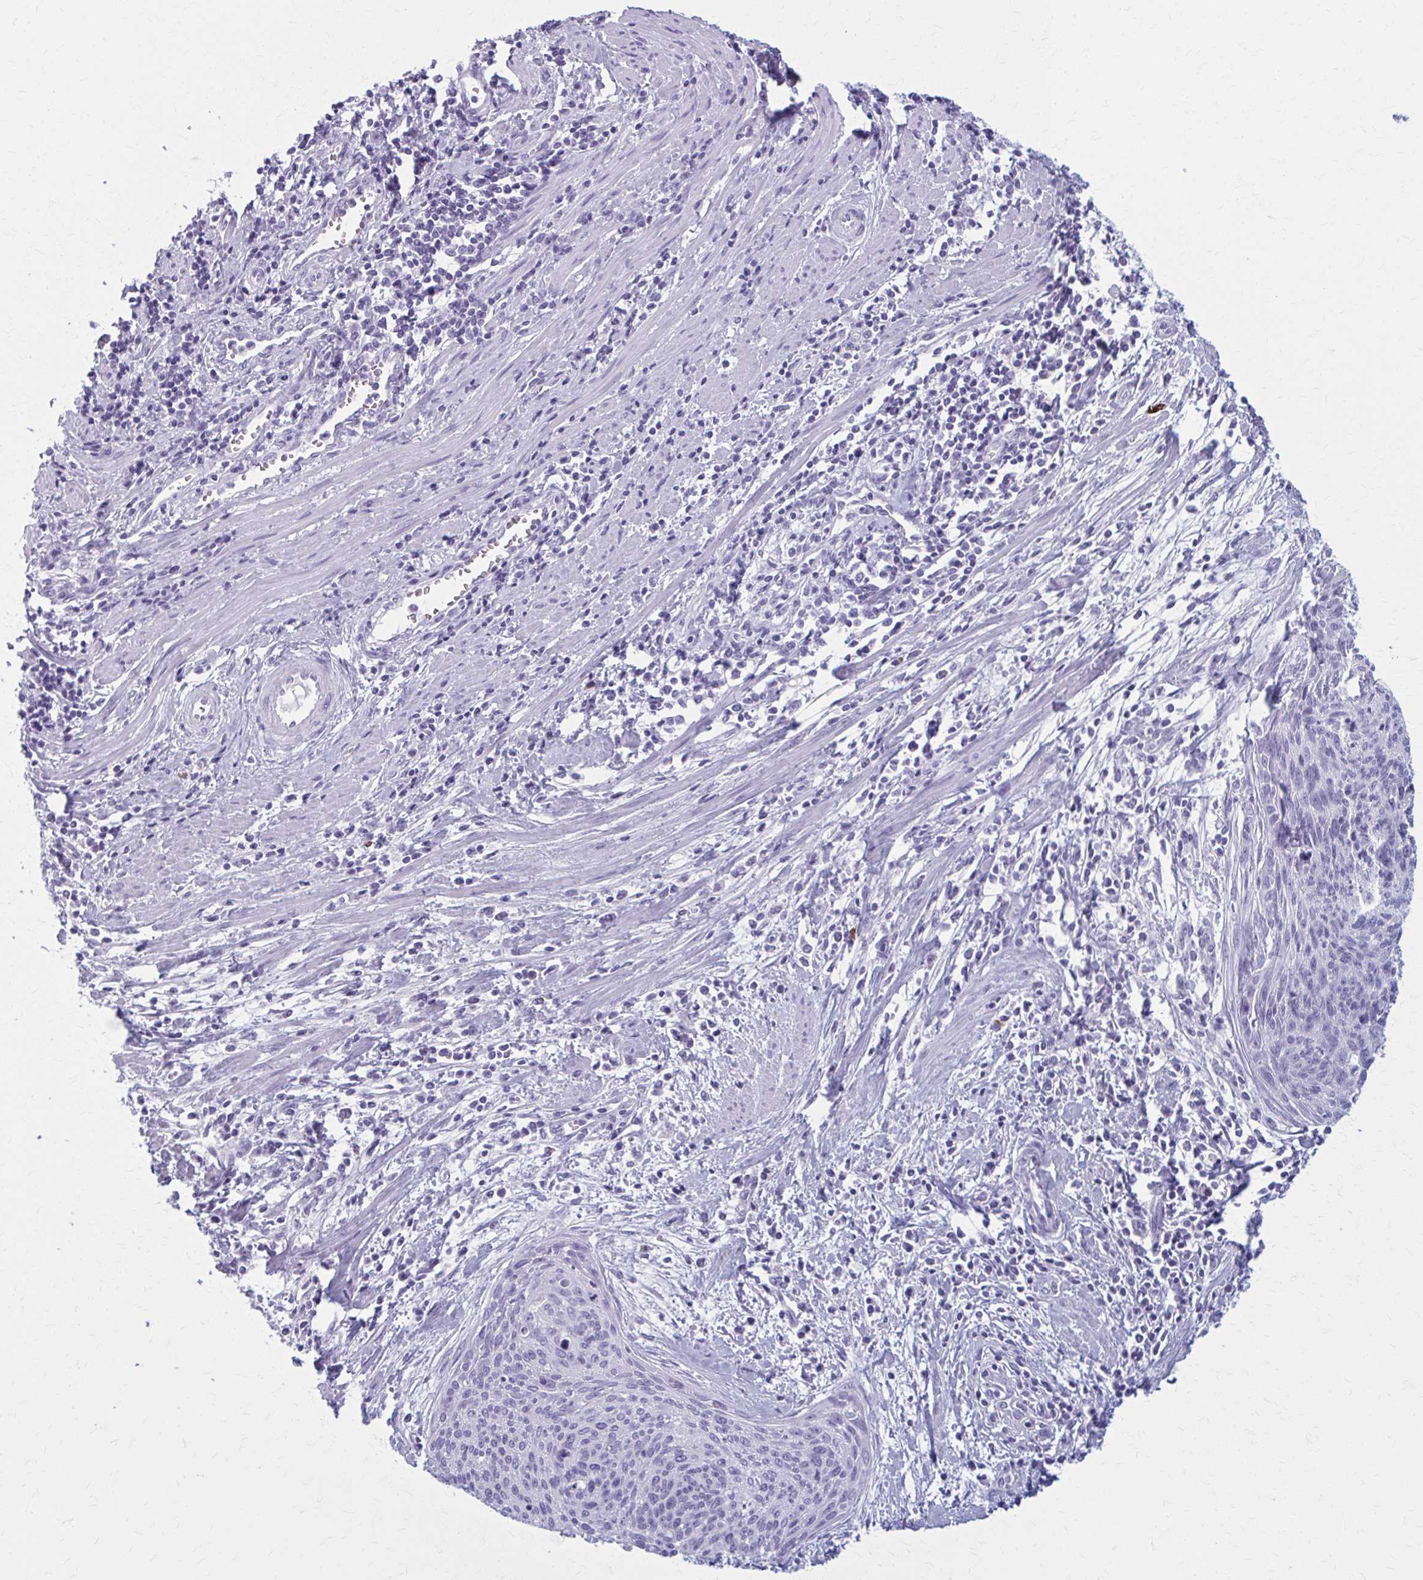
{"staining": {"intensity": "negative", "quantity": "none", "location": "none"}, "tissue": "cervical cancer", "cell_type": "Tumor cells", "image_type": "cancer", "snomed": [{"axis": "morphology", "description": "Squamous cell carcinoma, NOS"}, {"axis": "topography", "description": "Cervix"}], "caption": "Histopathology image shows no significant protein expression in tumor cells of squamous cell carcinoma (cervical).", "gene": "ZDHHC7", "patient": {"sex": "female", "age": 55}}